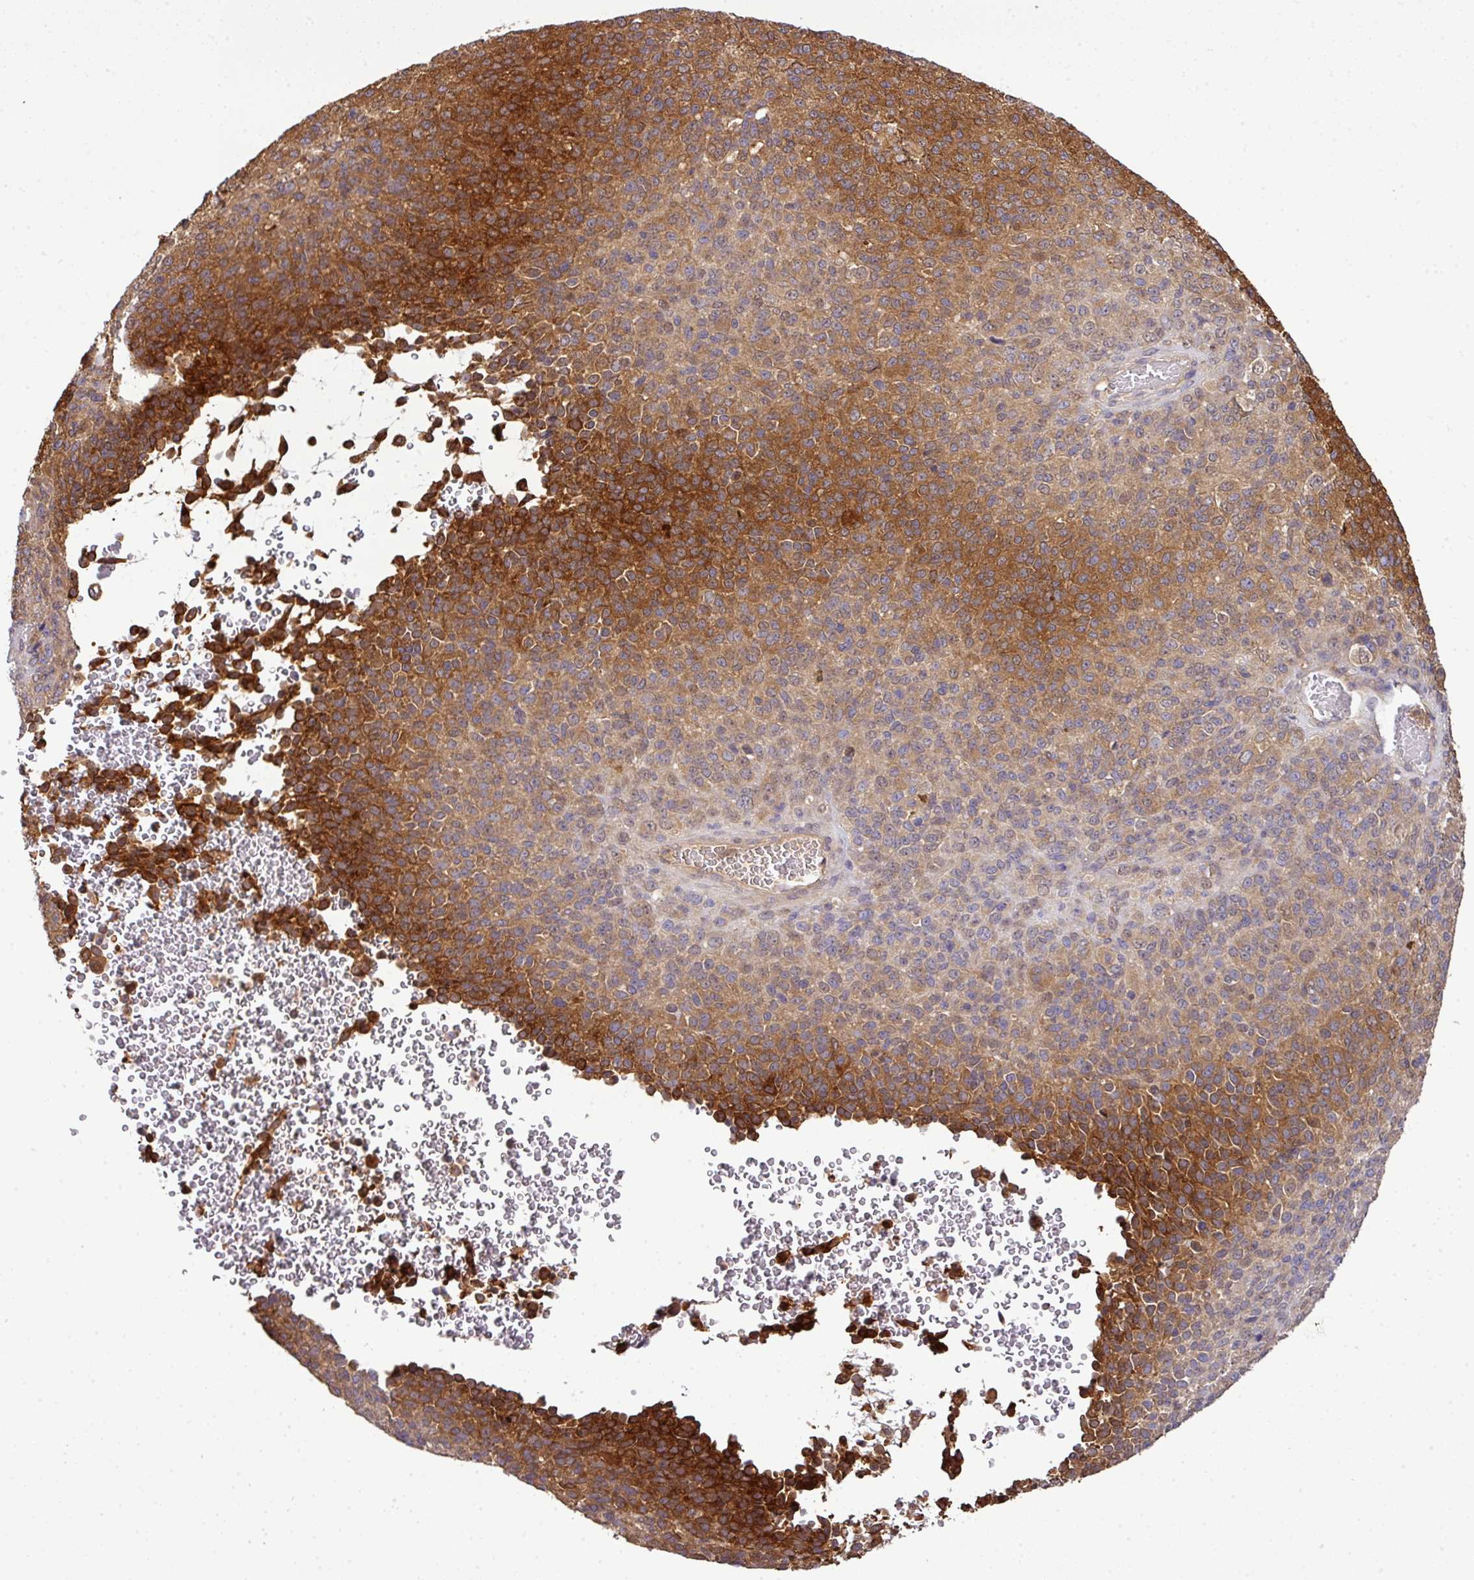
{"staining": {"intensity": "strong", "quantity": "25%-75%", "location": "cytoplasmic/membranous"}, "tissue": "melanoma", "cell_type": "Tumor cells", "image_type": "cancer", "snomed": [{"axis": "morphology", "description": "Malignant melanoma, Metastatic site"}, {"axis": "topography", "description": "Brain"}], "caption": "High-magnification brightfield microscopy of melanoma stained with DAB (brown) and counterstained with hematoxylin (blue). tumor cells exhibit strong cytoplasmic/membranous expression is appreciated in approximately25%-75% of cells.", "gene": "TMEM107", "patient": {"sex": "female", "age": 56}}